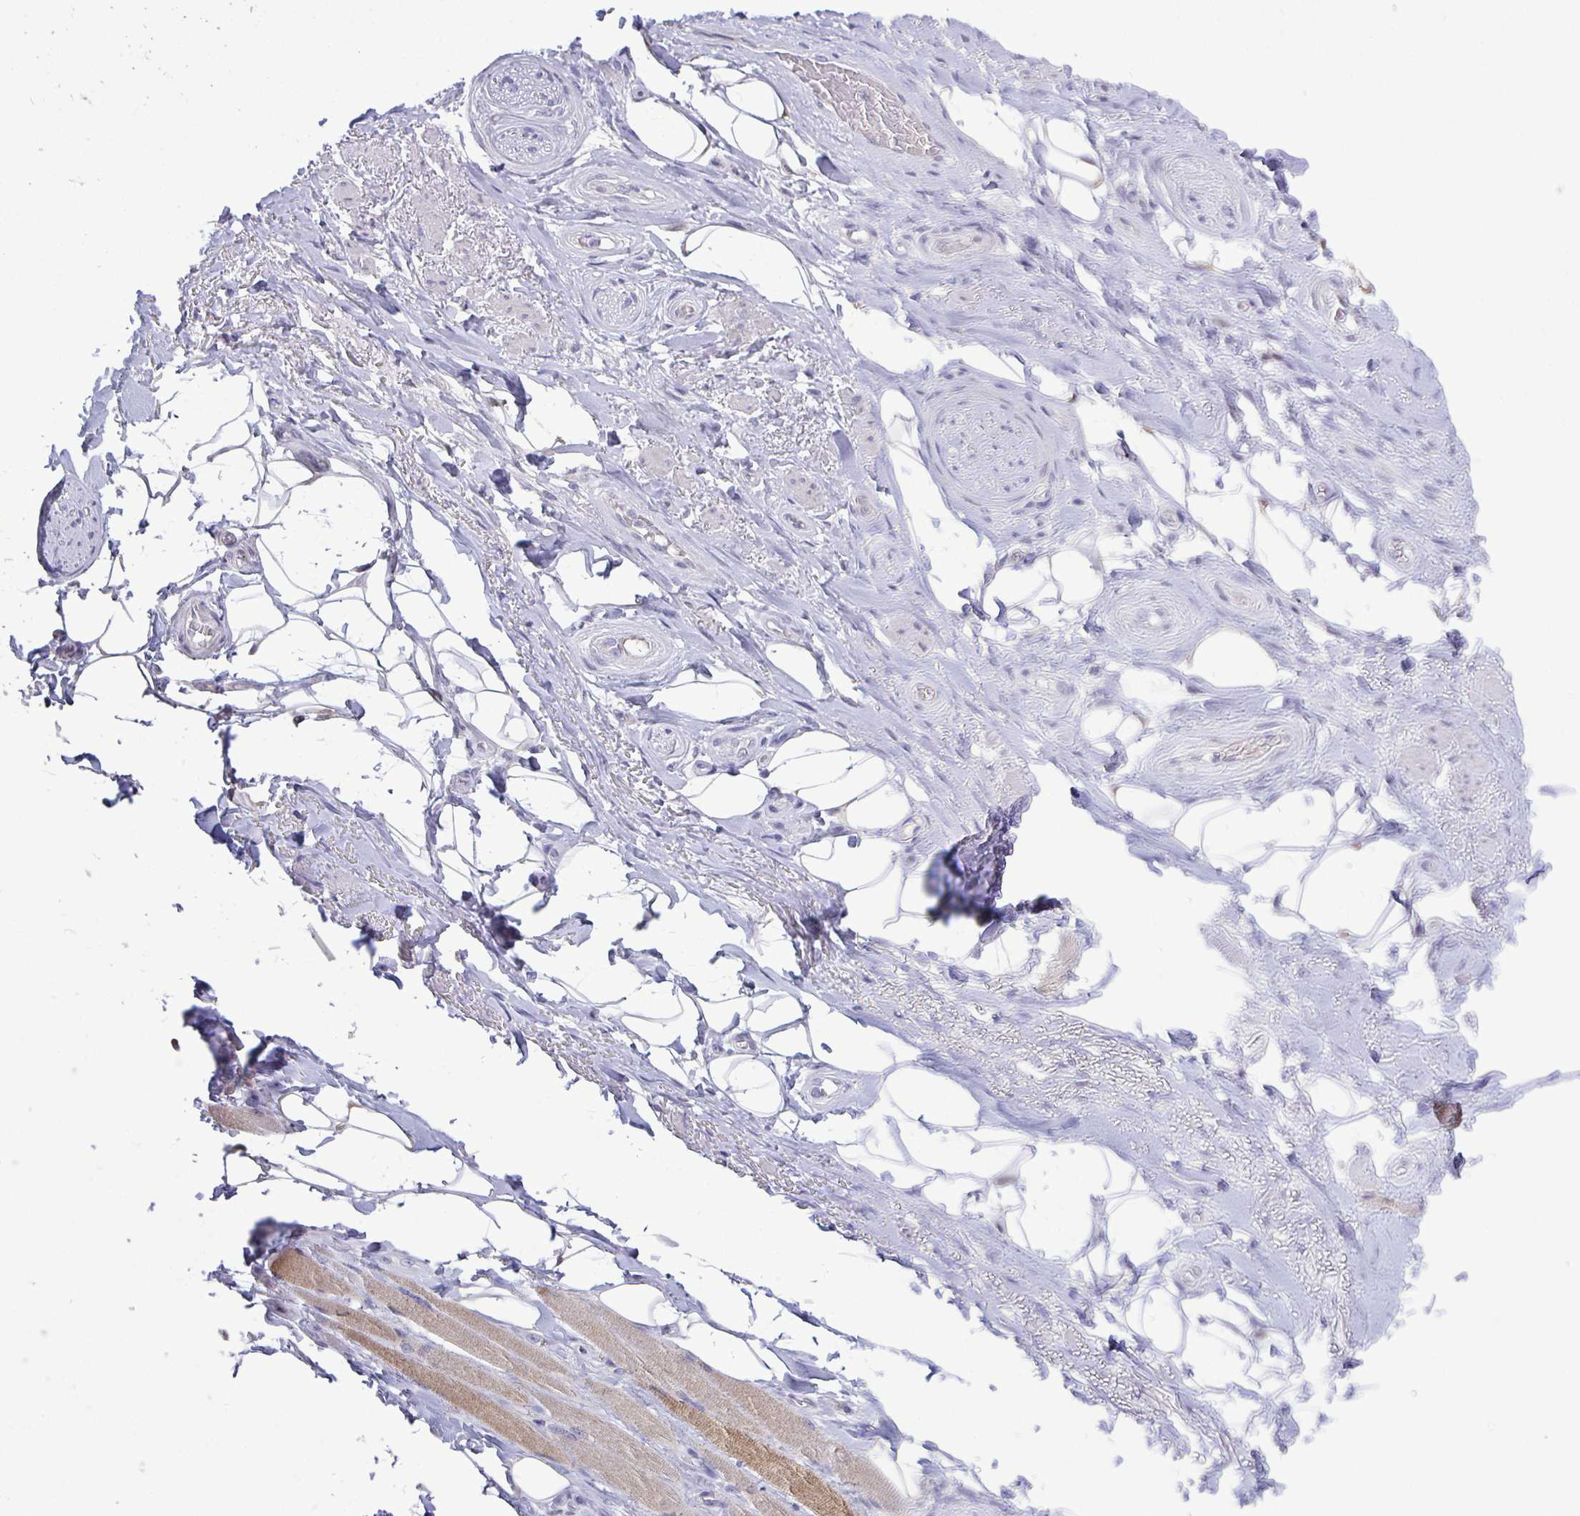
{"staining": {"intensity": "negative", "quantity": "none", "location": "none"}, "tissue": "adipose tissue", "cell_type": "Adipocytes", "image_type": "normal", "snomed": [{"axis": "morphology", "description": "Normal tissue, NOS"}, {"axis": "topography", "description": "Anal"}, {"axis": "topography", "description": "Peripheral nerve tissue"}], "caption": "Micrograph shows no protein expression in adipocytes of benign adipose tissue.", "gene": "ERBB2", "patient": {"sex": "male", "age": 53}}